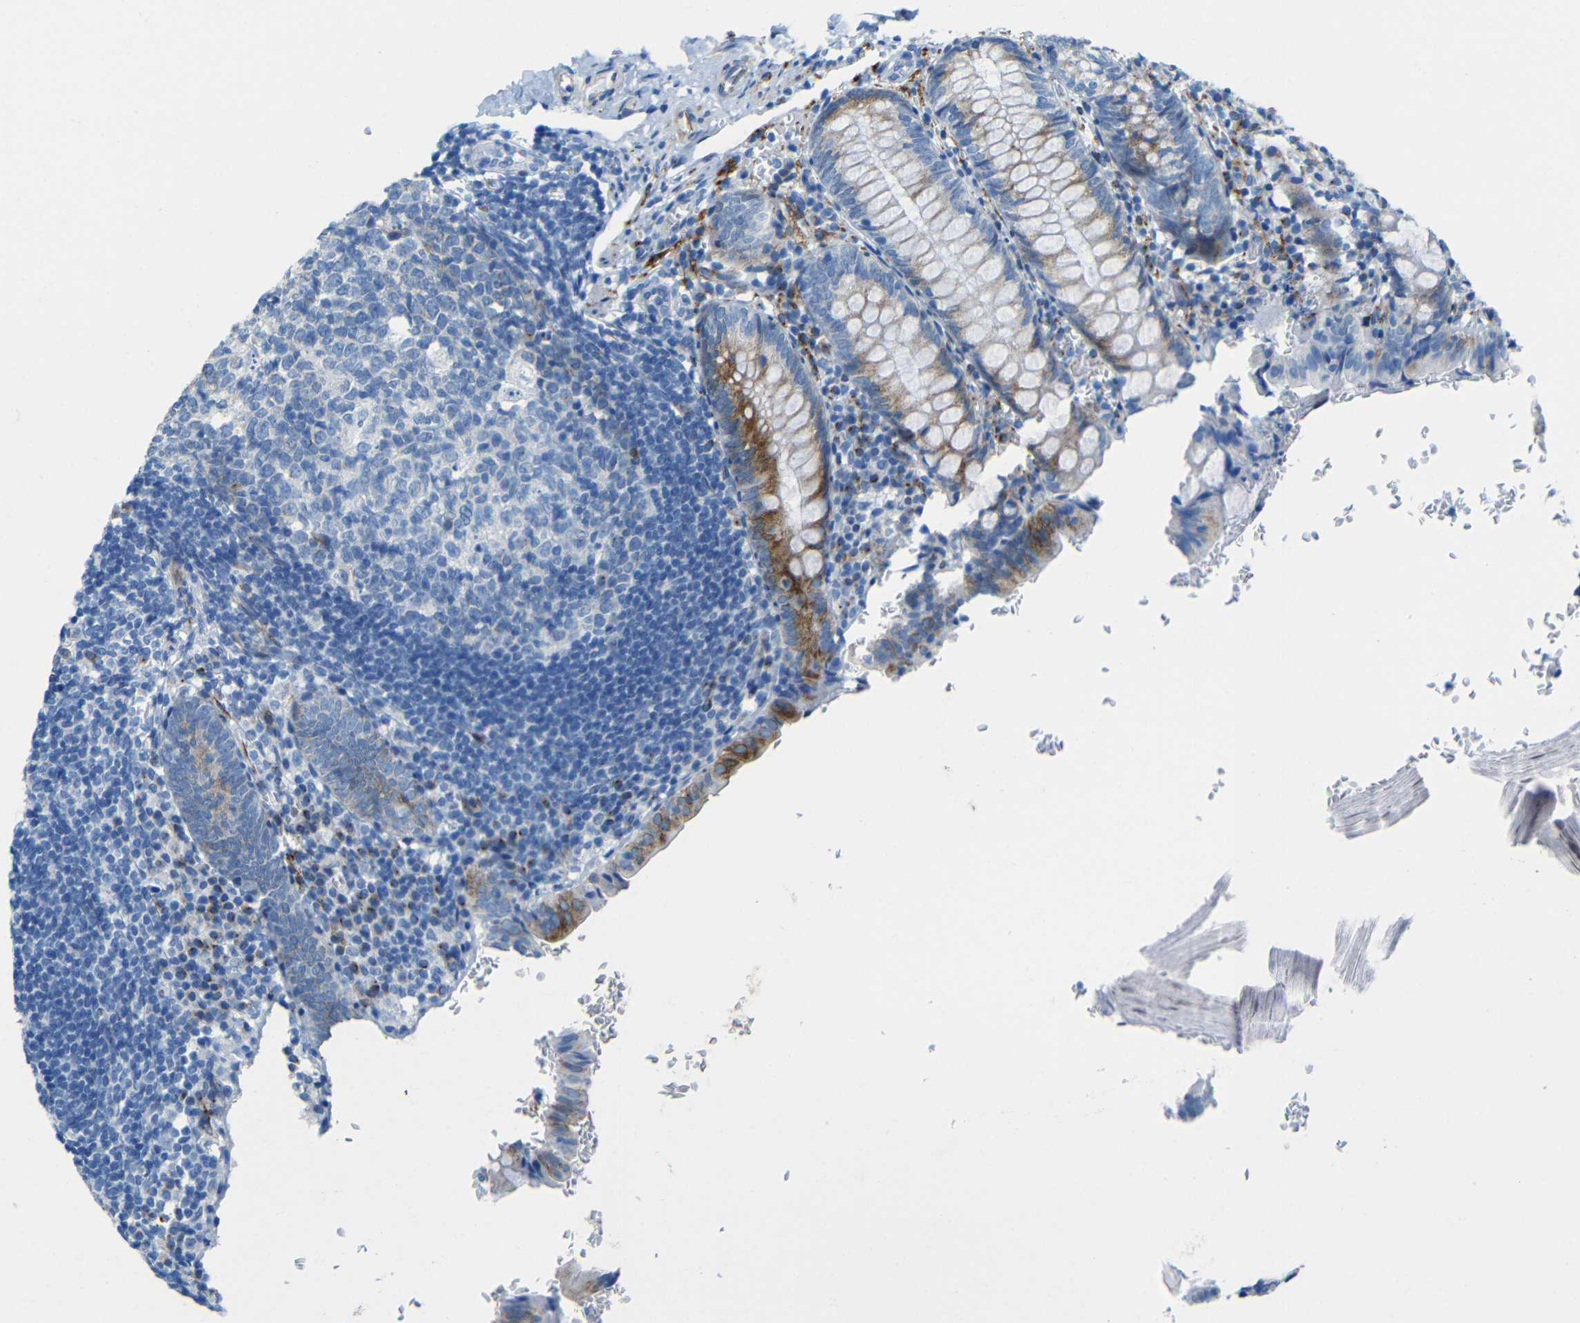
{"staining": {"intensity": "moderate", "quantity": "25%-75%", "location": "cytoplasmic/membranous"}, "tissue": "appendix", "cell_type": "Glandular cells", "image_type": "normal", "snomed": [{"axis": "morphology", "description": "Normal tissue, NOS"}, {"axis": "topography", "description": "Appendix"}], "caption": "The image exhibits immunohistochemical staining of normal appendix. There is moderate cytoplasmic/membranous positivity is appreciated in about 25%-75% of glandular cells. The protein is stained brown, and the nuclei are stained in blue (DAB IHC with brightfield microscopy, high magnification).", "gene": "TUBB4B", "patient": {"sex": "female", "age": 10}}